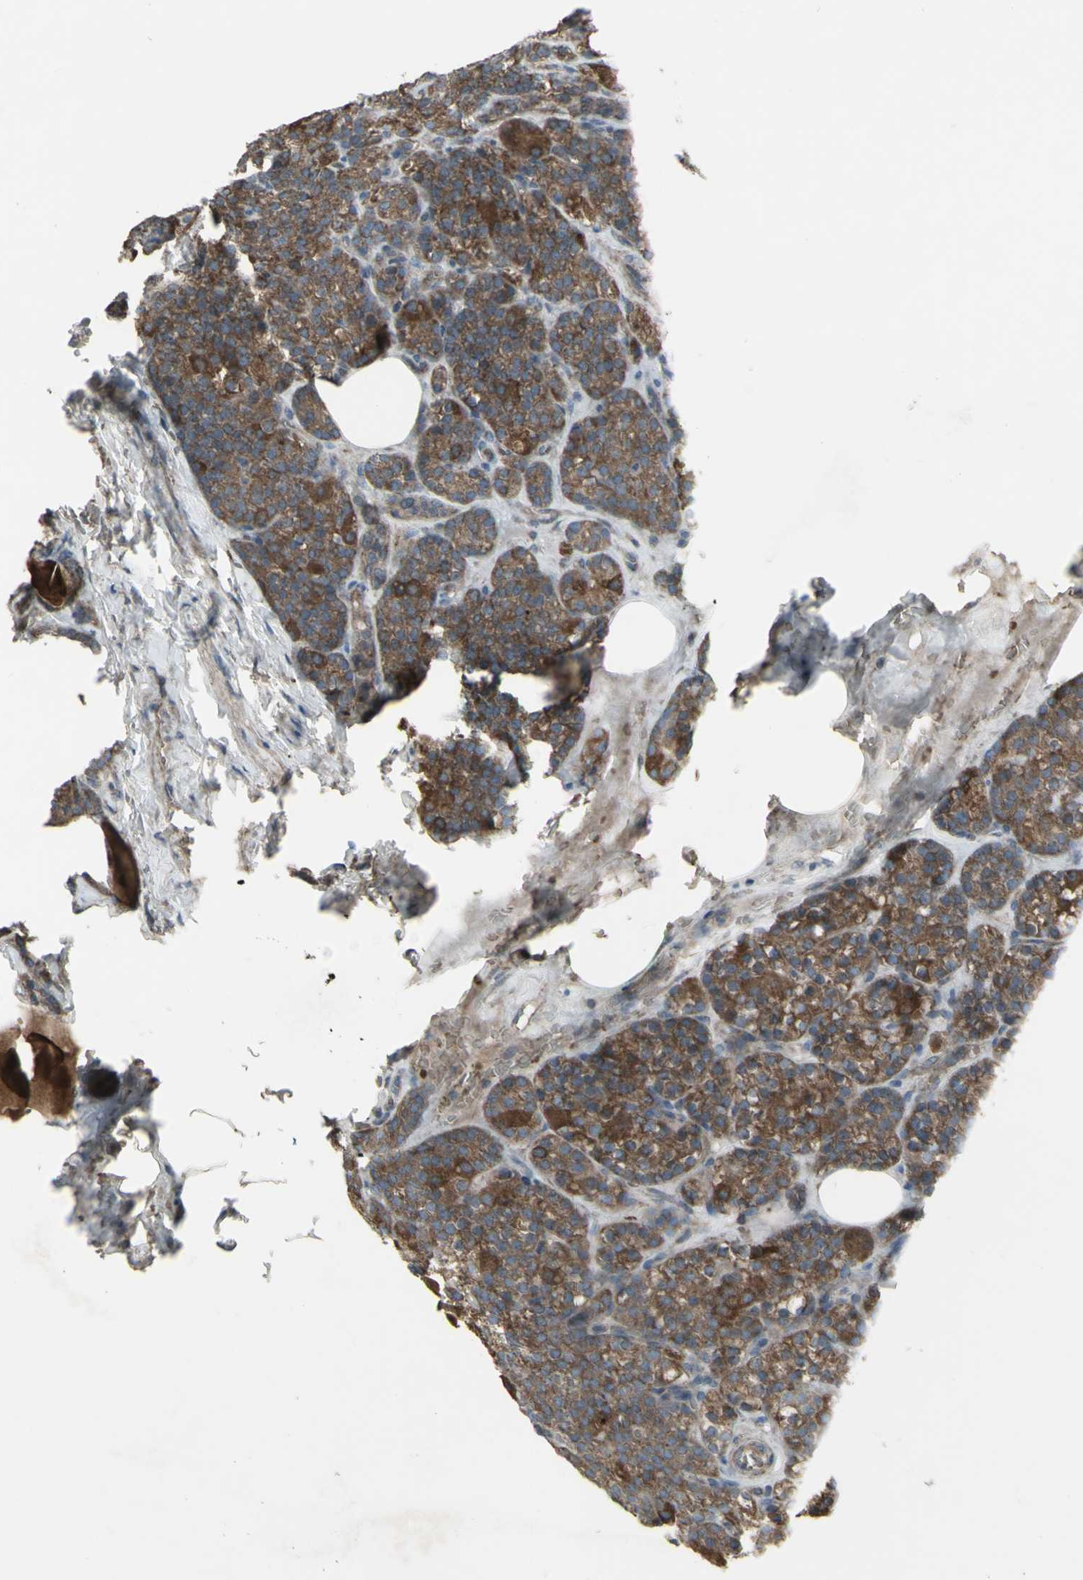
{"staining": {"intensity": "strong", "quantity": ">75%", "location": "cytoplasmic/membranous"}, "tissue": "parathyroid gland", "cell_type": "Glandular cells", "image_type": "normal", "snomed": [{"axis": "morphology", "description": "Normal tissue, NOS"}, {"axis": "topography", "description": "Parathyroid gland"}], "caption": "The micrograph exhibits staining of normal parathyroid gland, revealing strong cytoplasmic/membranous protein positivity (brown color) within glandular cells.", "gene": "SHC1", "patient": {"sex": "female", "age": 57}}